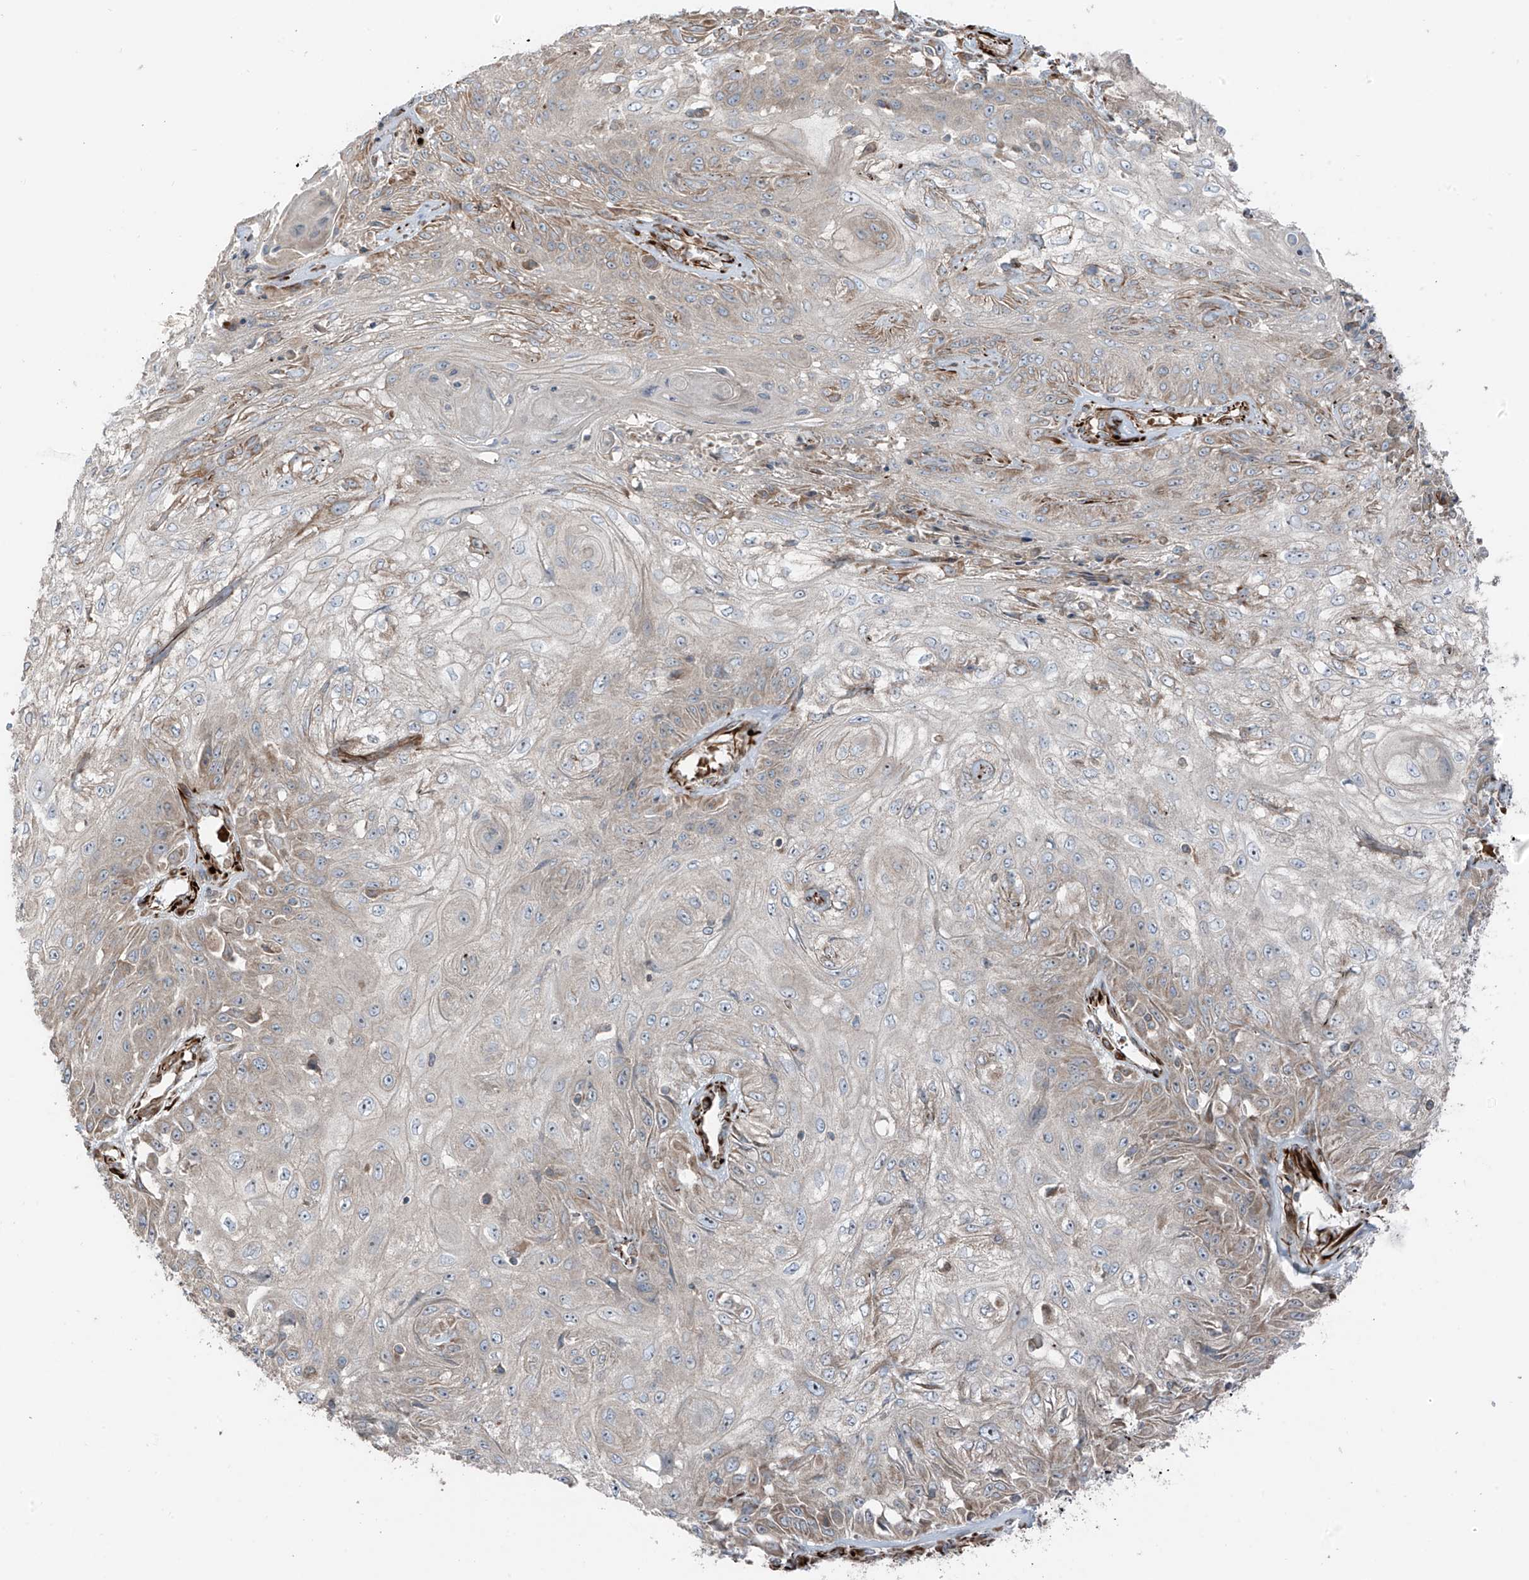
{"staining": {"intensity": "weak", "quantity": "<25%", "location": "cytoplasmic/membranous"}, "tissue": "skin cancer", "cell_type": "Tumor cells", "image_type": "cancer", "snomed": [{"axis": "morphology", "description": "Squamous cell carcinoma, NOS"}, {"axis": "morphology", "description": "Squamous cell carcinoma, metastatic, NOS"}, {"axis": "topography", "description": "Skin"}, {"axis": "topography", "description": "Lymph node"}], "caption": "This photomicrograph is of skin cancer (metastatic squamous cell carcinoma) stained with IHC to label a protein in brown with the nuclei are counter-stained blue. There is no expression in tumor cells. (Immunohistochemistry (ihc), brightfield microscopy, high magnification).", "gene": "ERLEC1", "patient": {"sex": "male", "age": 75}}